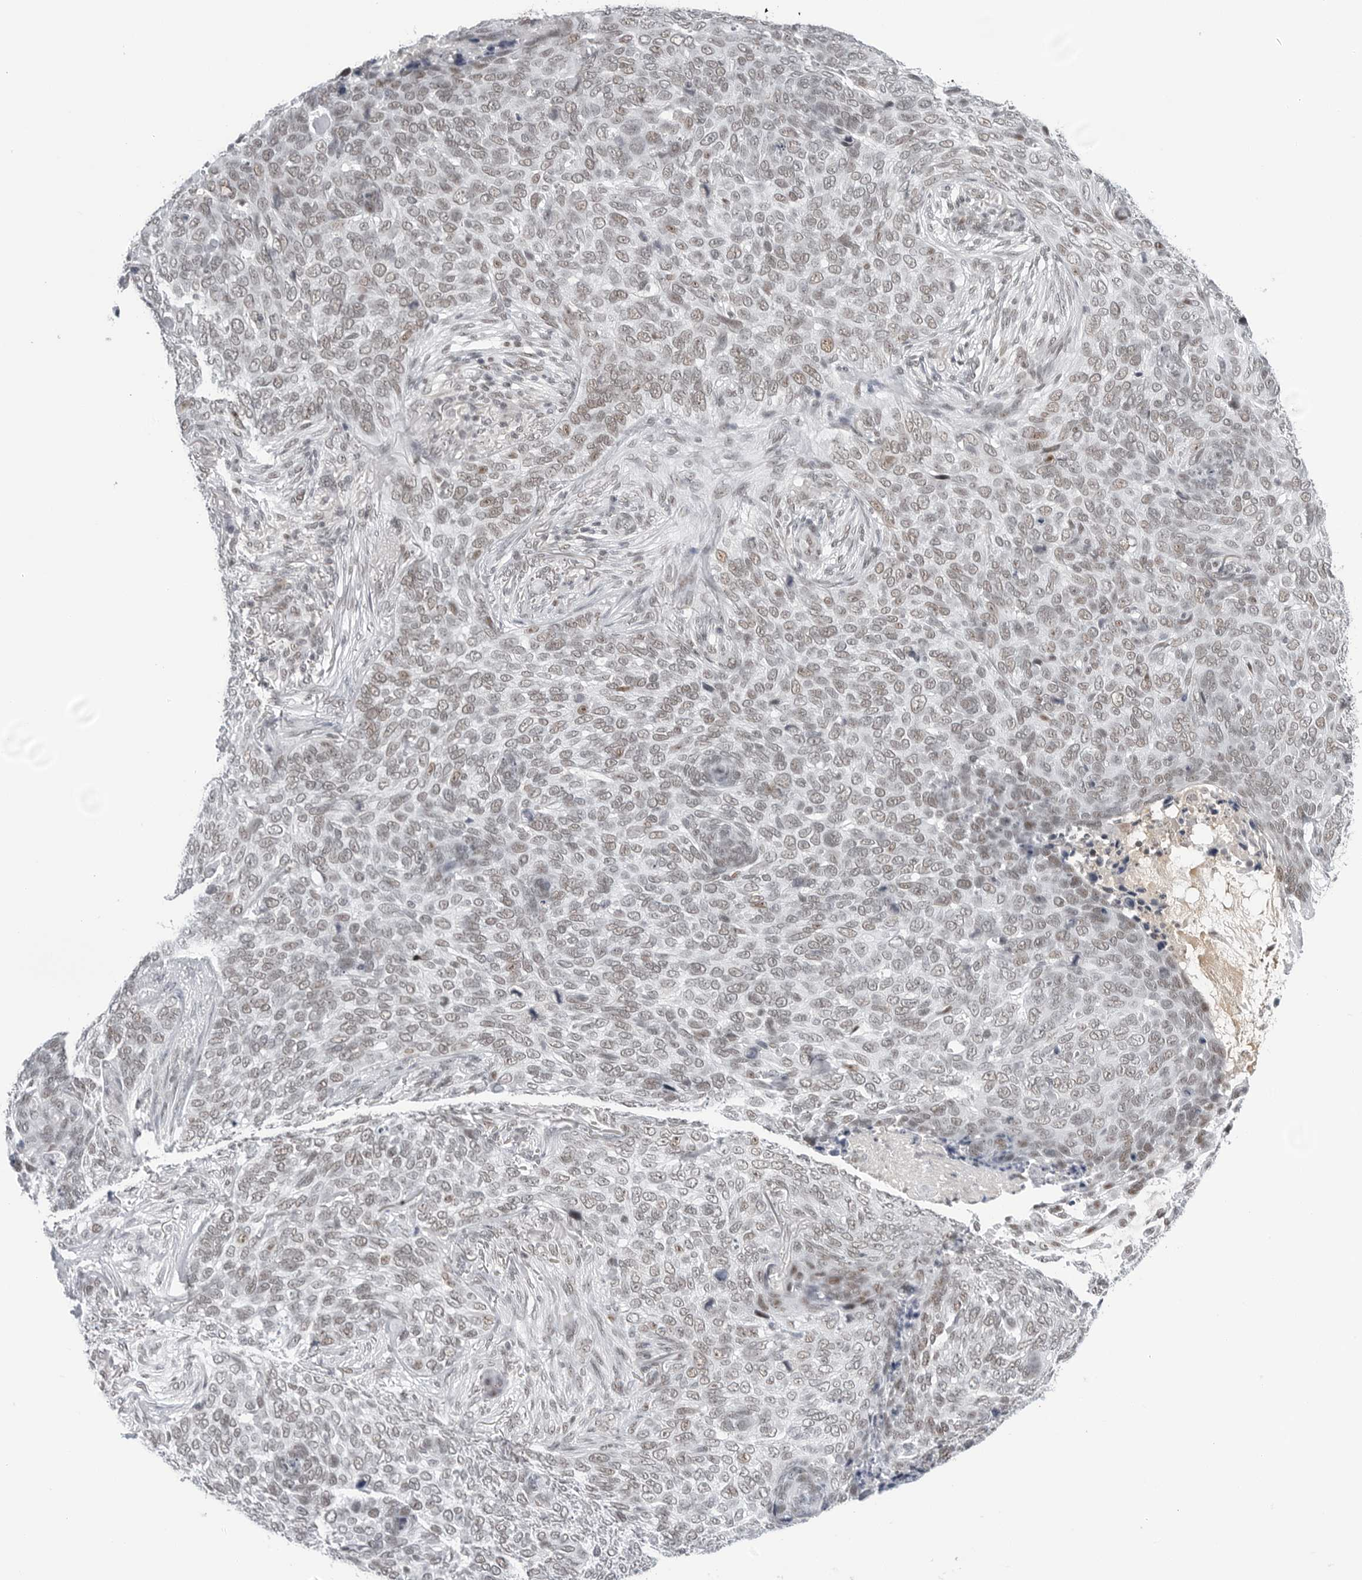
{"staining": {"intensity": "weak", "quantity": "<25%", "location": "nuclear"}, "tissue": "skin cancer", "cell_type": "Tumor cells", "image_type": "cancer", "snomed": [{"axis": "morphology", "description": "Basal cell carcinoma"}, {"axis": "topography", "description": "Skin"}], "caption": "There is no significant expression in tumor cells of skin basal cell carcinoma.", "gene": "WRAP53", "patient": {"sex": "female", "age": 64}}